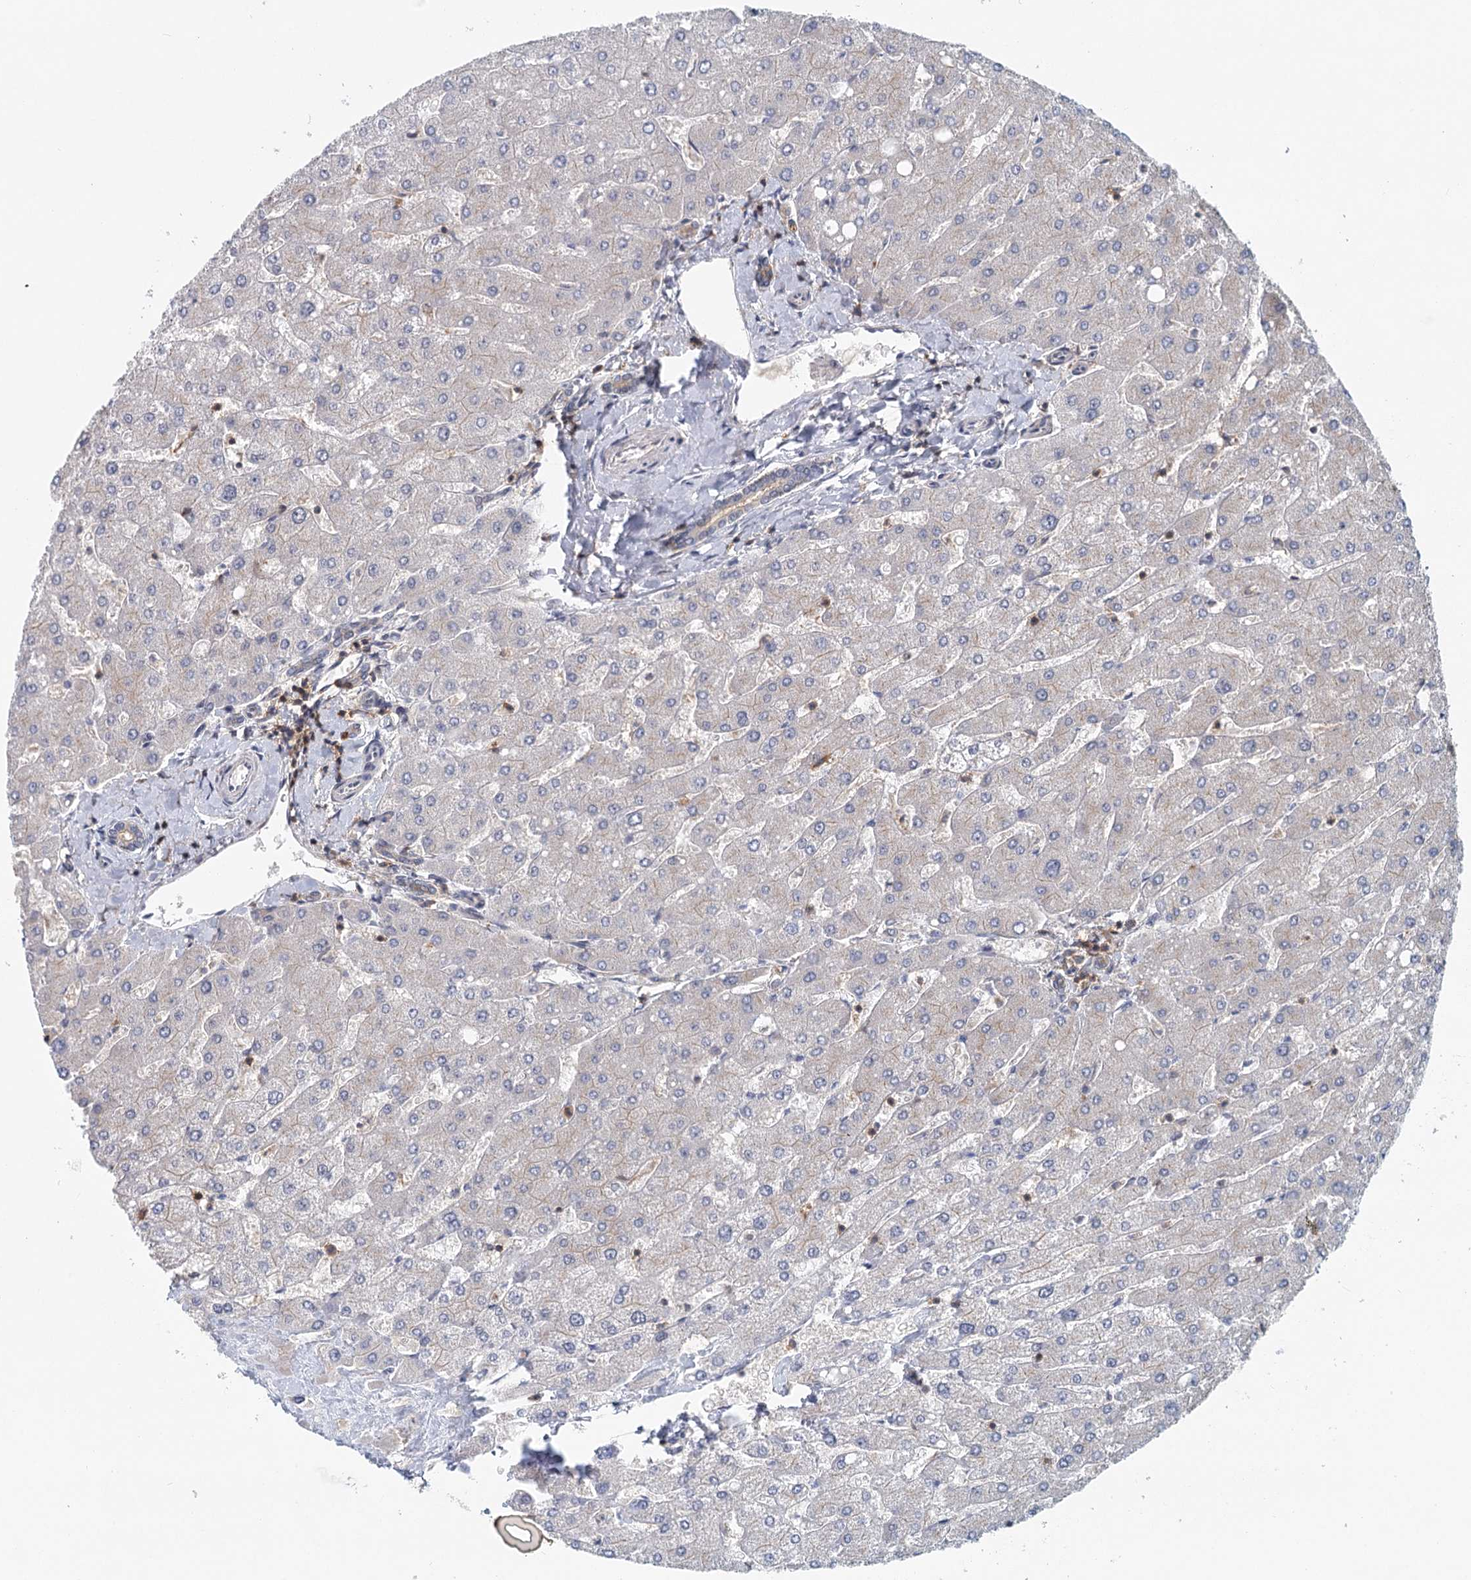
{"staining": {"intensity": "weak", "quantity": "<25%", "location": "cytoplasmic/membranous"}, "tissue": "liver", "cell_type": "Cholangiocytes", "image_type": "normal", "snomed": [{"axis": "morphology", "description": "Normal tissue, NOS"}, {"axis": "topography", "description": "Liver"}], "caption": "Cholangiocytes show no significant protein expression in normal liver.", "gene": "CDC42SE2", "patient": {"sex": "male", "age": 55}}